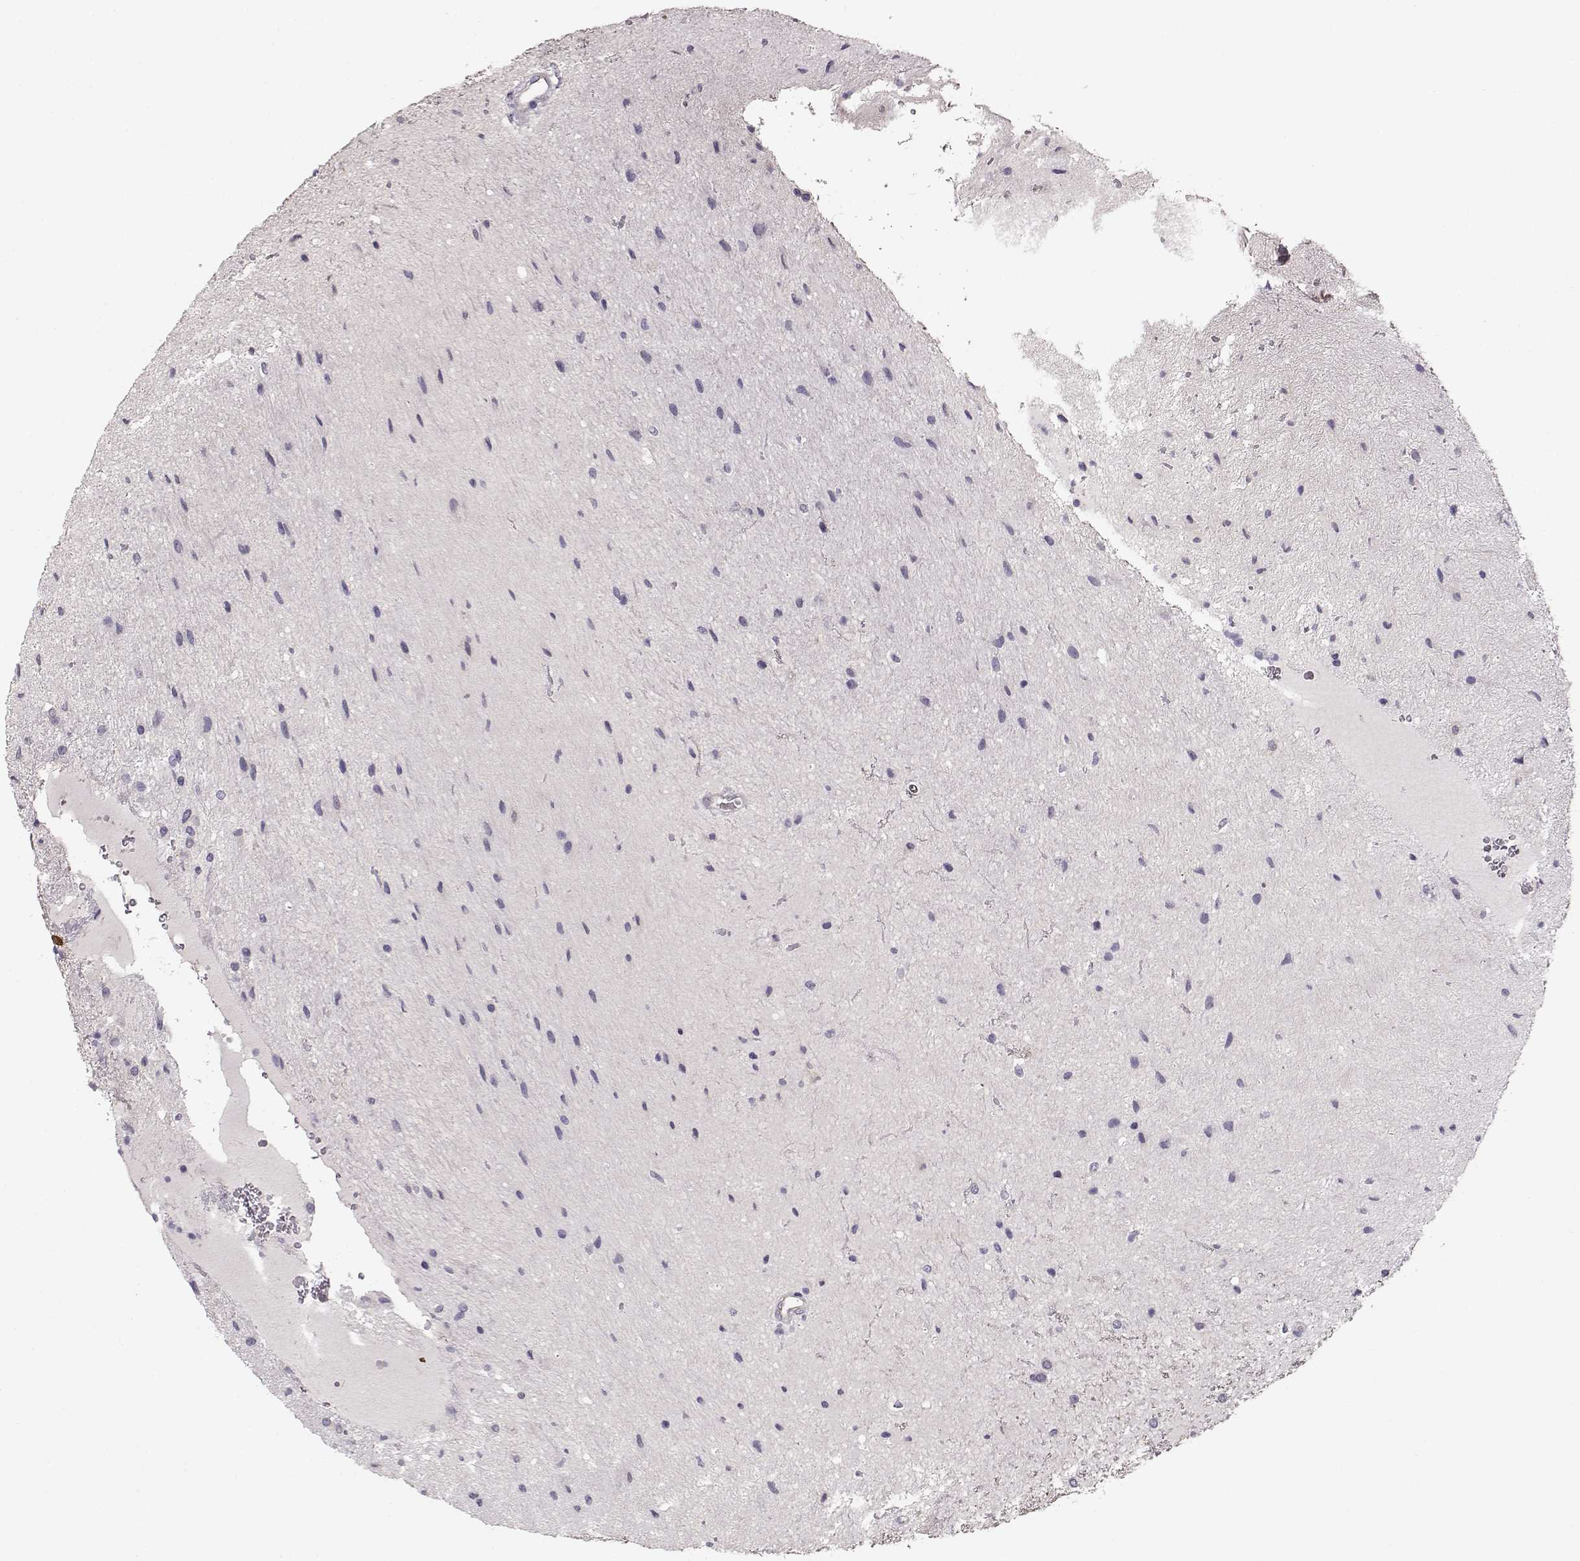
{"staining": {"intensity": "negative", "quantity": "none", "location": "none"}, "tissue": "glioma", "cell_type": "Tumor cells", "image_type": "cancer", "snomed": [{"axis": "morphology", "description": "Glioma, malignant, Low grade"}, {"axis": "topography", "description": "Cerebellum"}], "caption": "An image of human malignant low-grade glioma is negative for staining in tumor cells. Nuclei are stained in blue.", "gene": "GHR", "patient": {"sex": "female", "age": 14}}